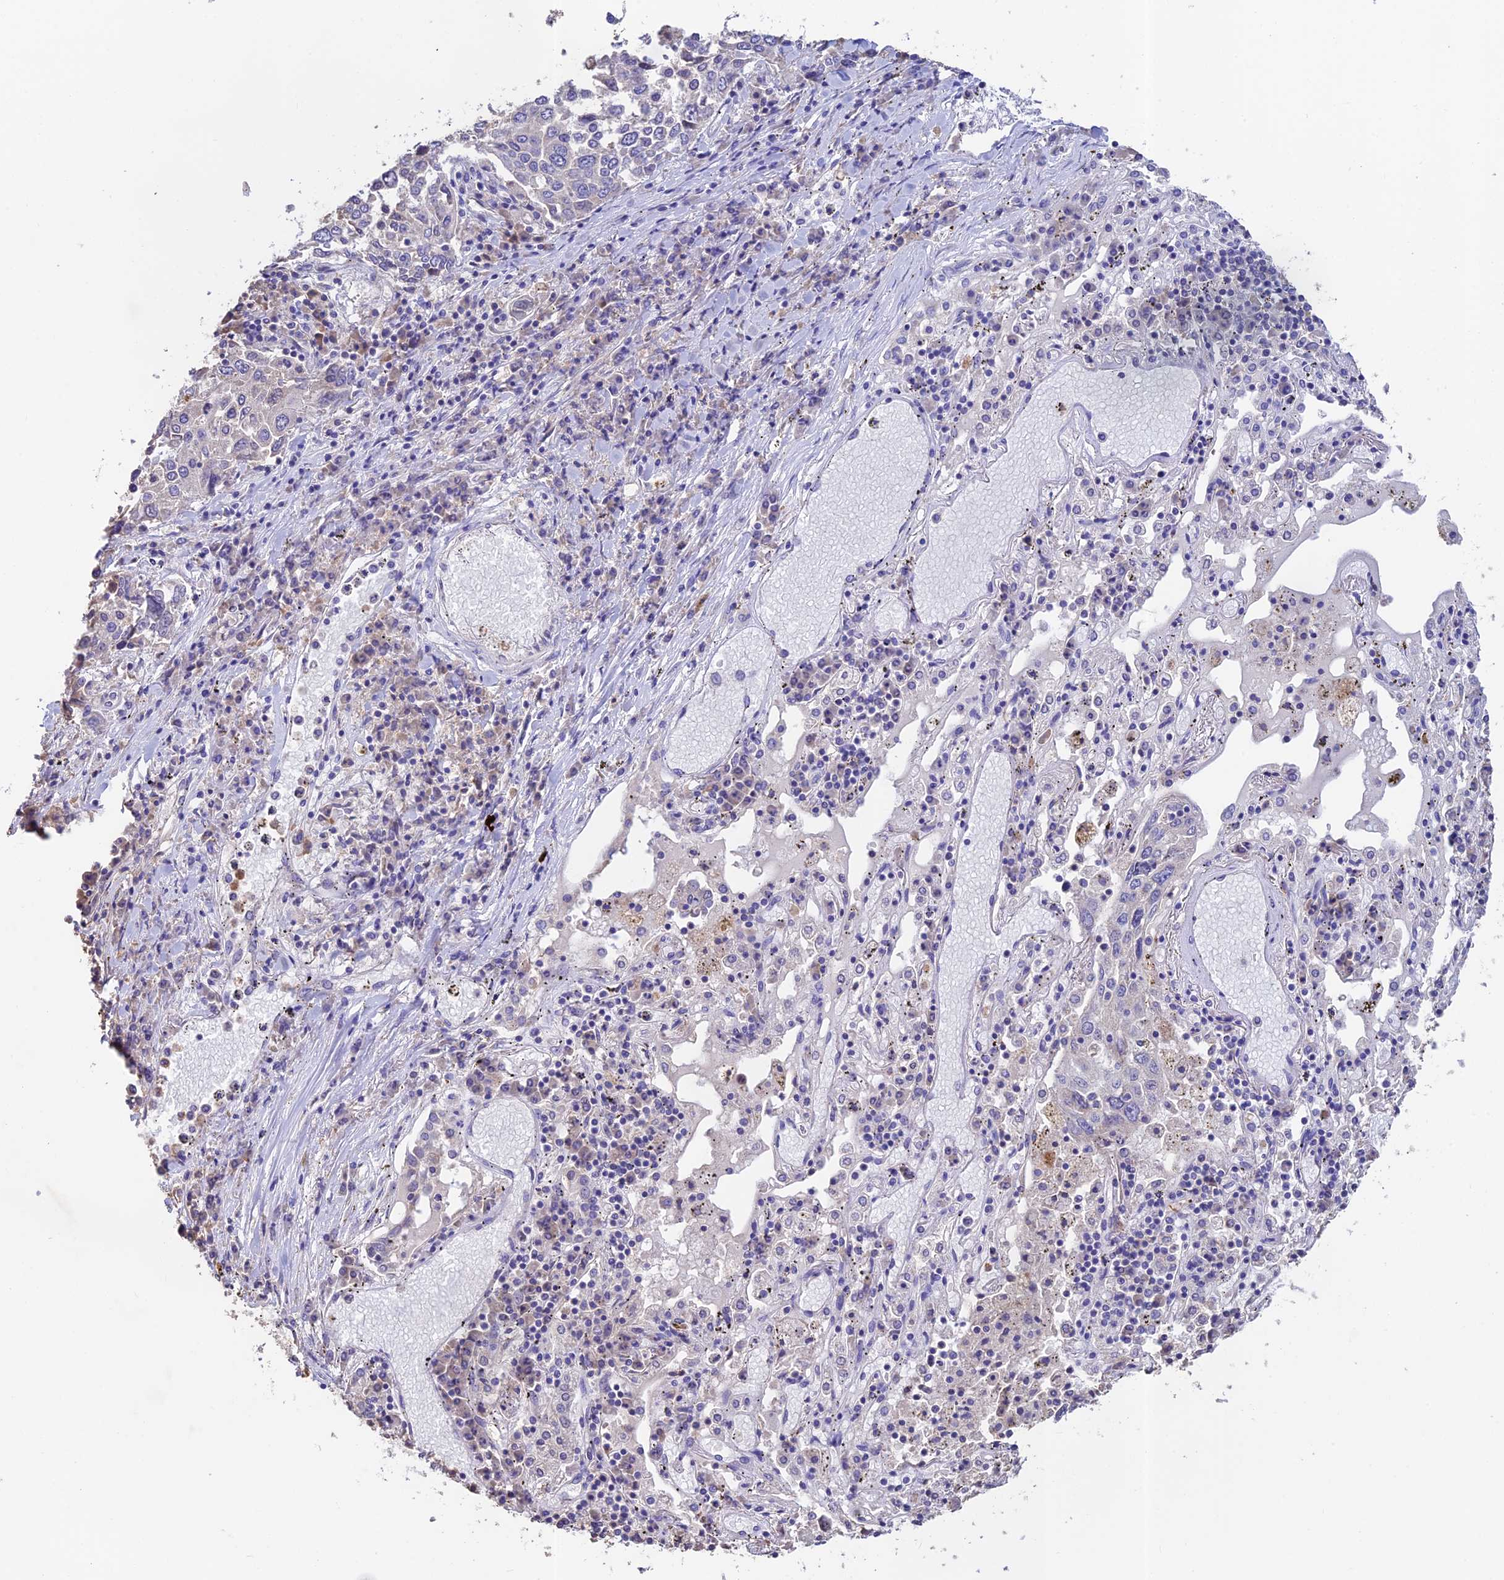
{"staining": {"intensity": "negative", "quantity": "none", "location": "none"}, "tissue": "lung cancer", "cell_type": "Tumor cells", "image_type": "cancer", "snomed": [{"axis": "morphology", "description": "Squamous cell carcinoma, NOS"}, {"axis": "topography", "description": "Lung"}], "caption": "Photomicrograph shows no significant protein positivity in tumor cells of lung cancer.", "gene": "EMC3", "patient": {"sex": "male", "age": 65}}